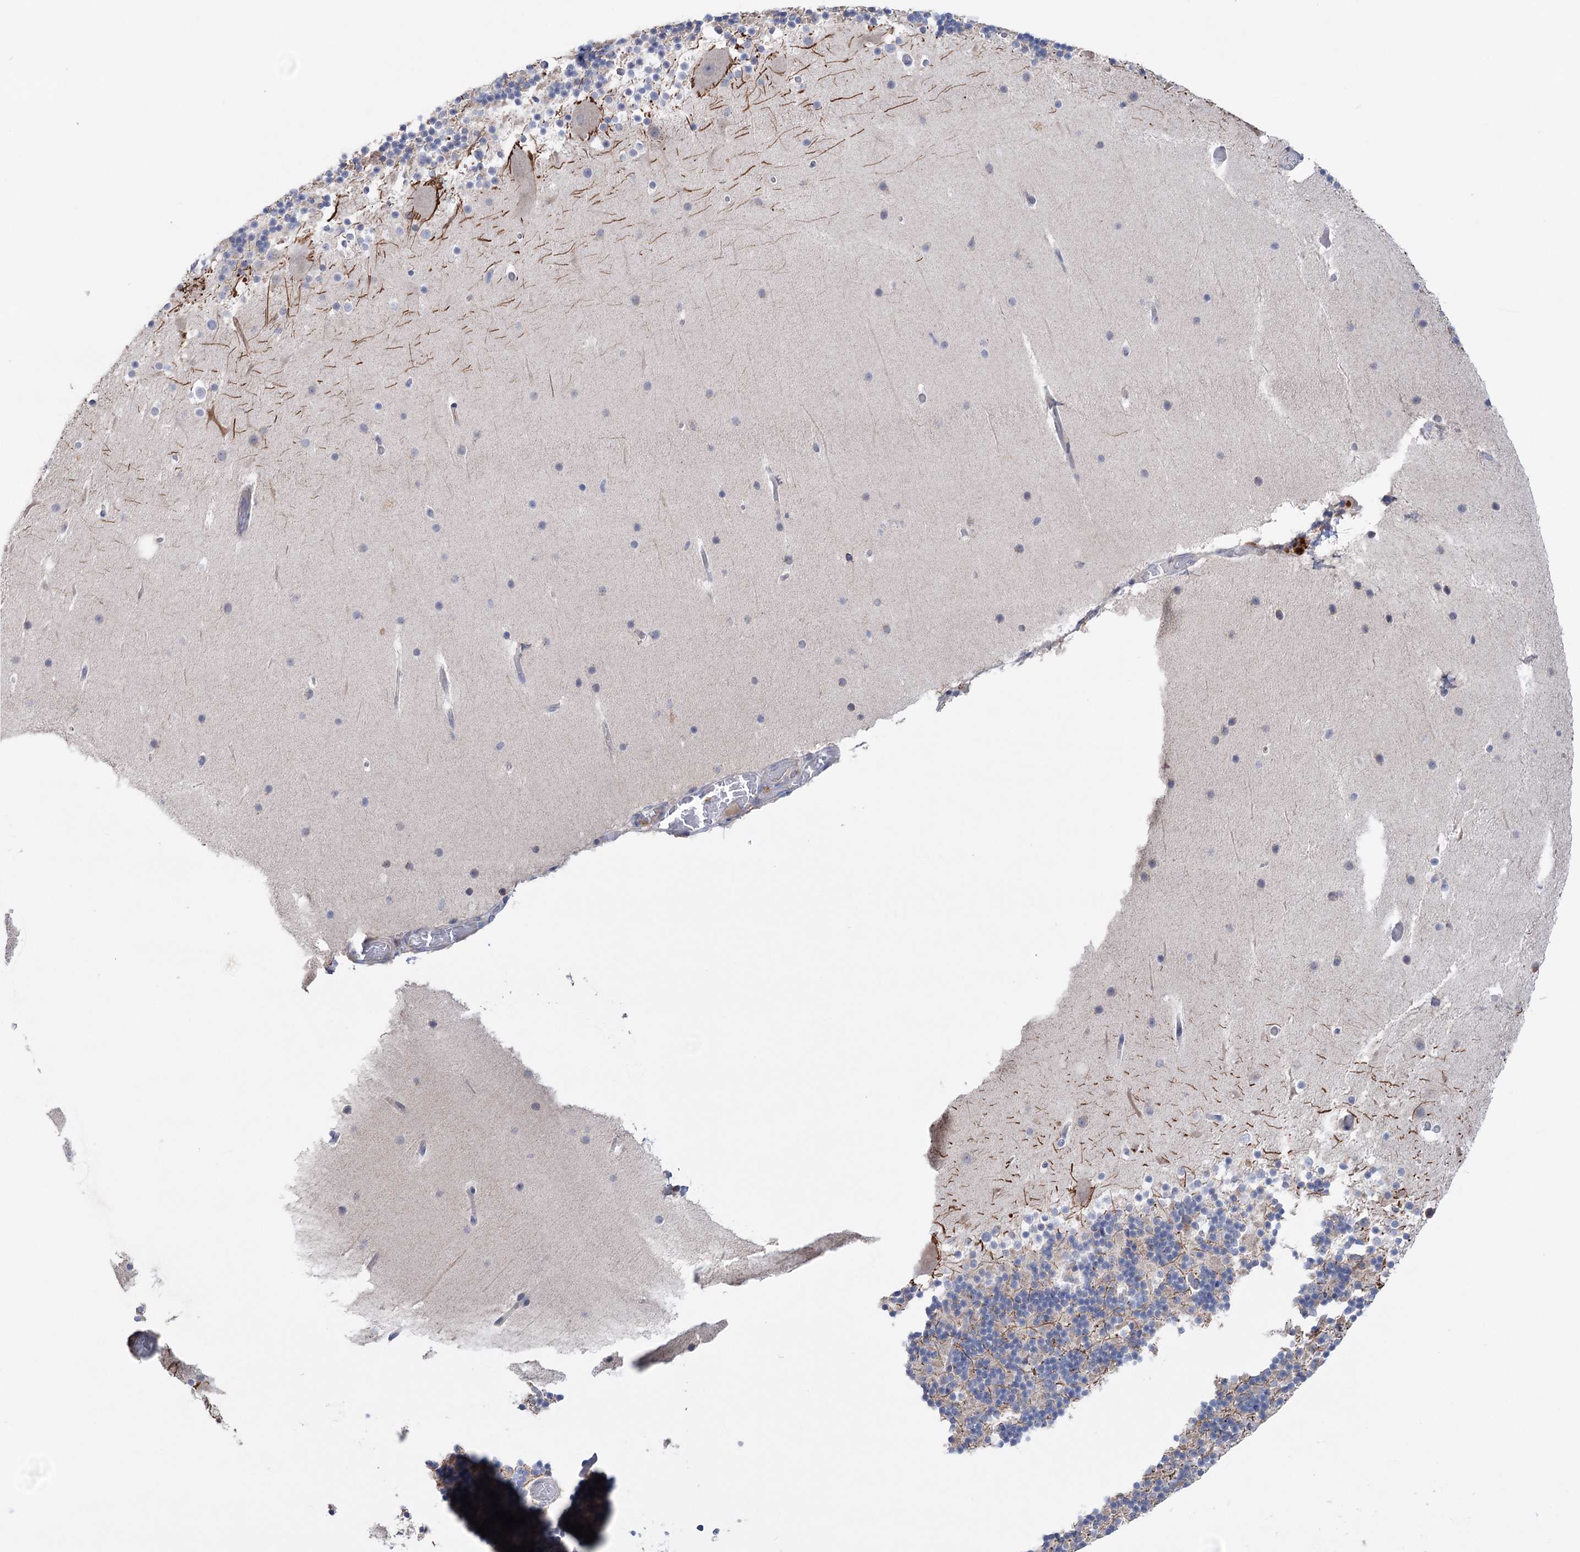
{"staining": {"intensity": "negative", "quantity": "none", "location": "none"}, "tissue": "cerebellum", "cell_type": "Cells in granular layer", "image_type": "normal", "snomed": [{"axis": "morphology", "description": "Normal tissue, NOS"}, {"axis": "topography", "description": "Cerebellum"}], "caption": "Histopathology image shows no significant protein staining in cells in granular layer of unremarkable cerebellum. The staining is performed using DAB (3,3'-diaminobenzidine) brown chromogen with nuclei counter-stained in using hematoxylin.", "gene": "MTCH2", "patient": {"sex": "male", "age": 57}}